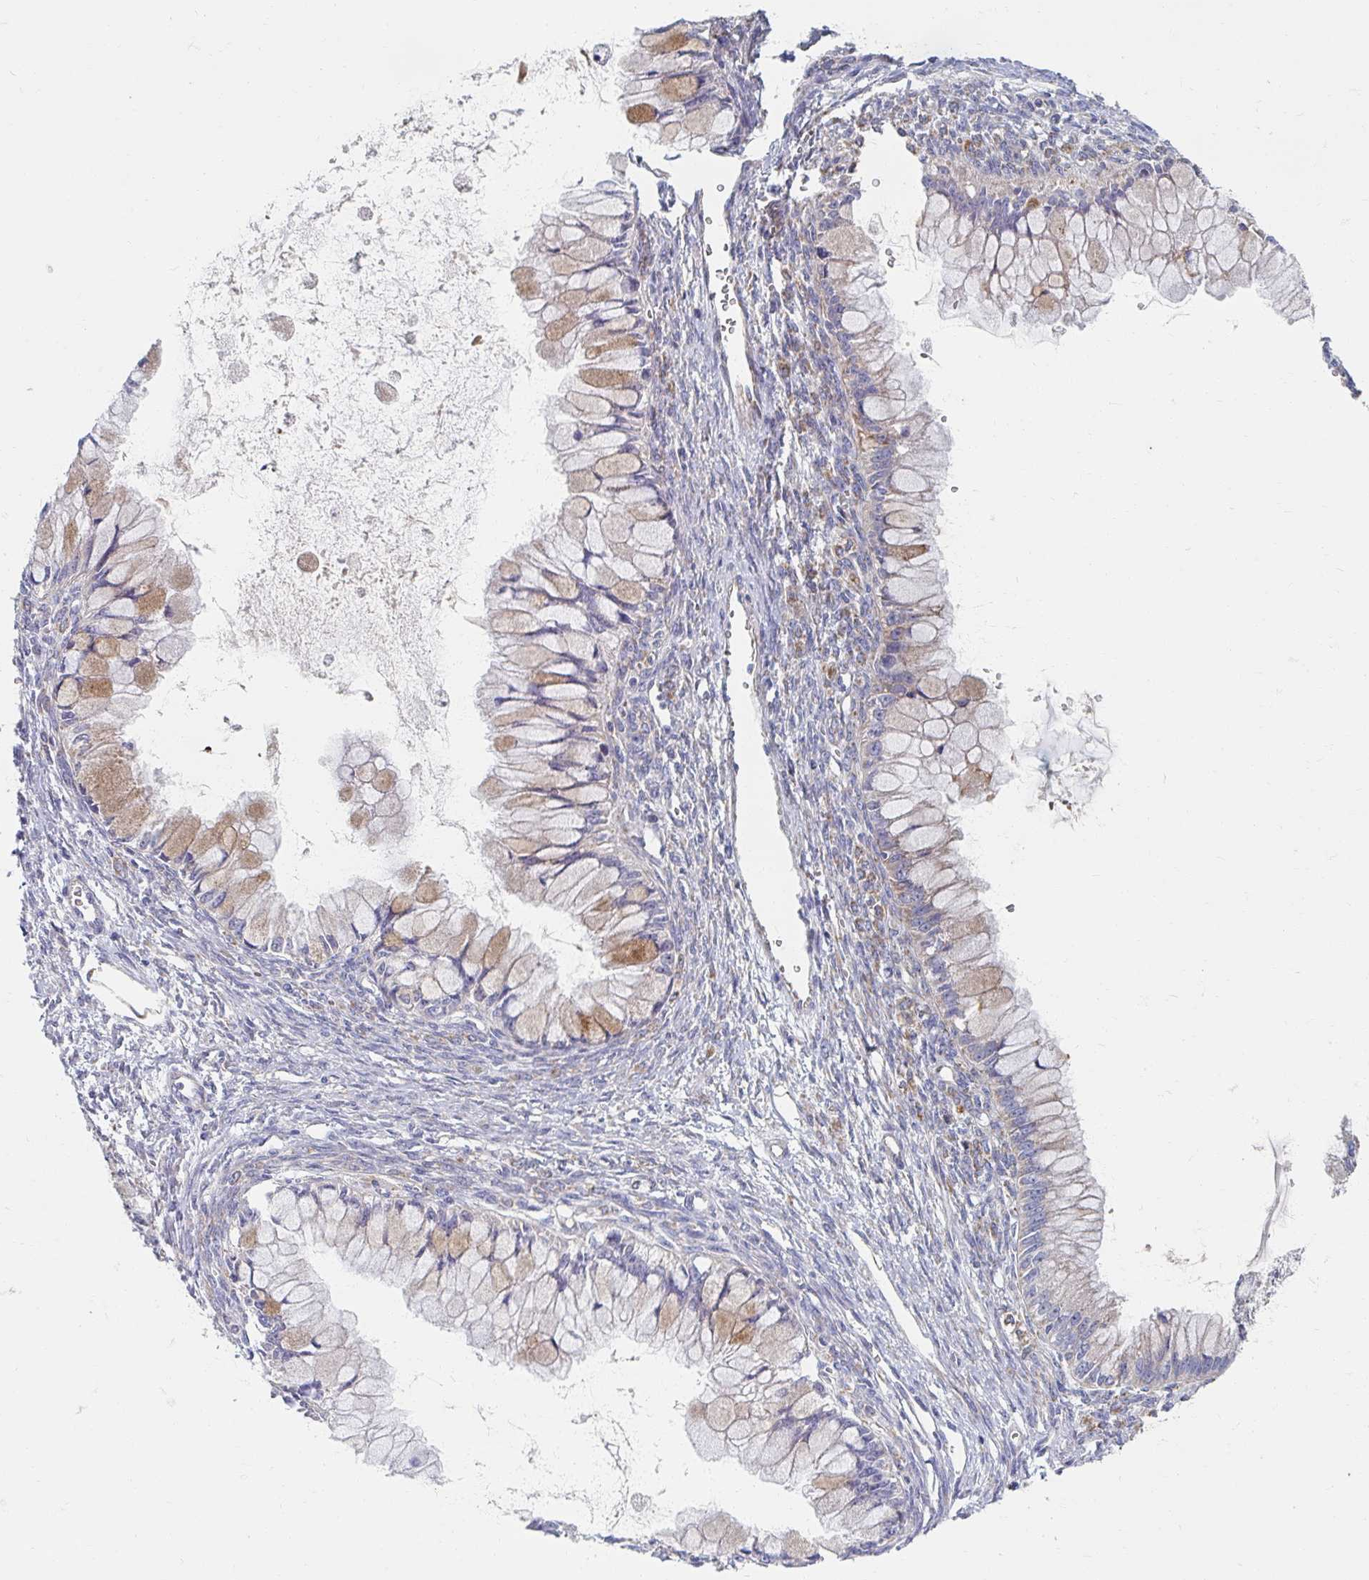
{"staining": {"intensity": "weak", "quantity": "<25%", "location": "cytoplasmic/membranous"}, "tissue": "ovarian cancer", "cell_type": "Tumor cells", "image_type": "cancer", "snomed": [{"axis": "morphology", "description": "Cystadenocarcinoma, mucinous, NOS"}, {"axis": "topography", "description": "Ovary"}], "caption": "This image is of ovarian cancer stained with immunohistochemistry to label a protein in brown with the nuclei are counter-stained blue. There is no positivity in tumor cells.", "gene": "MAVS", "patient": {"sex": "female", "age": 34}}